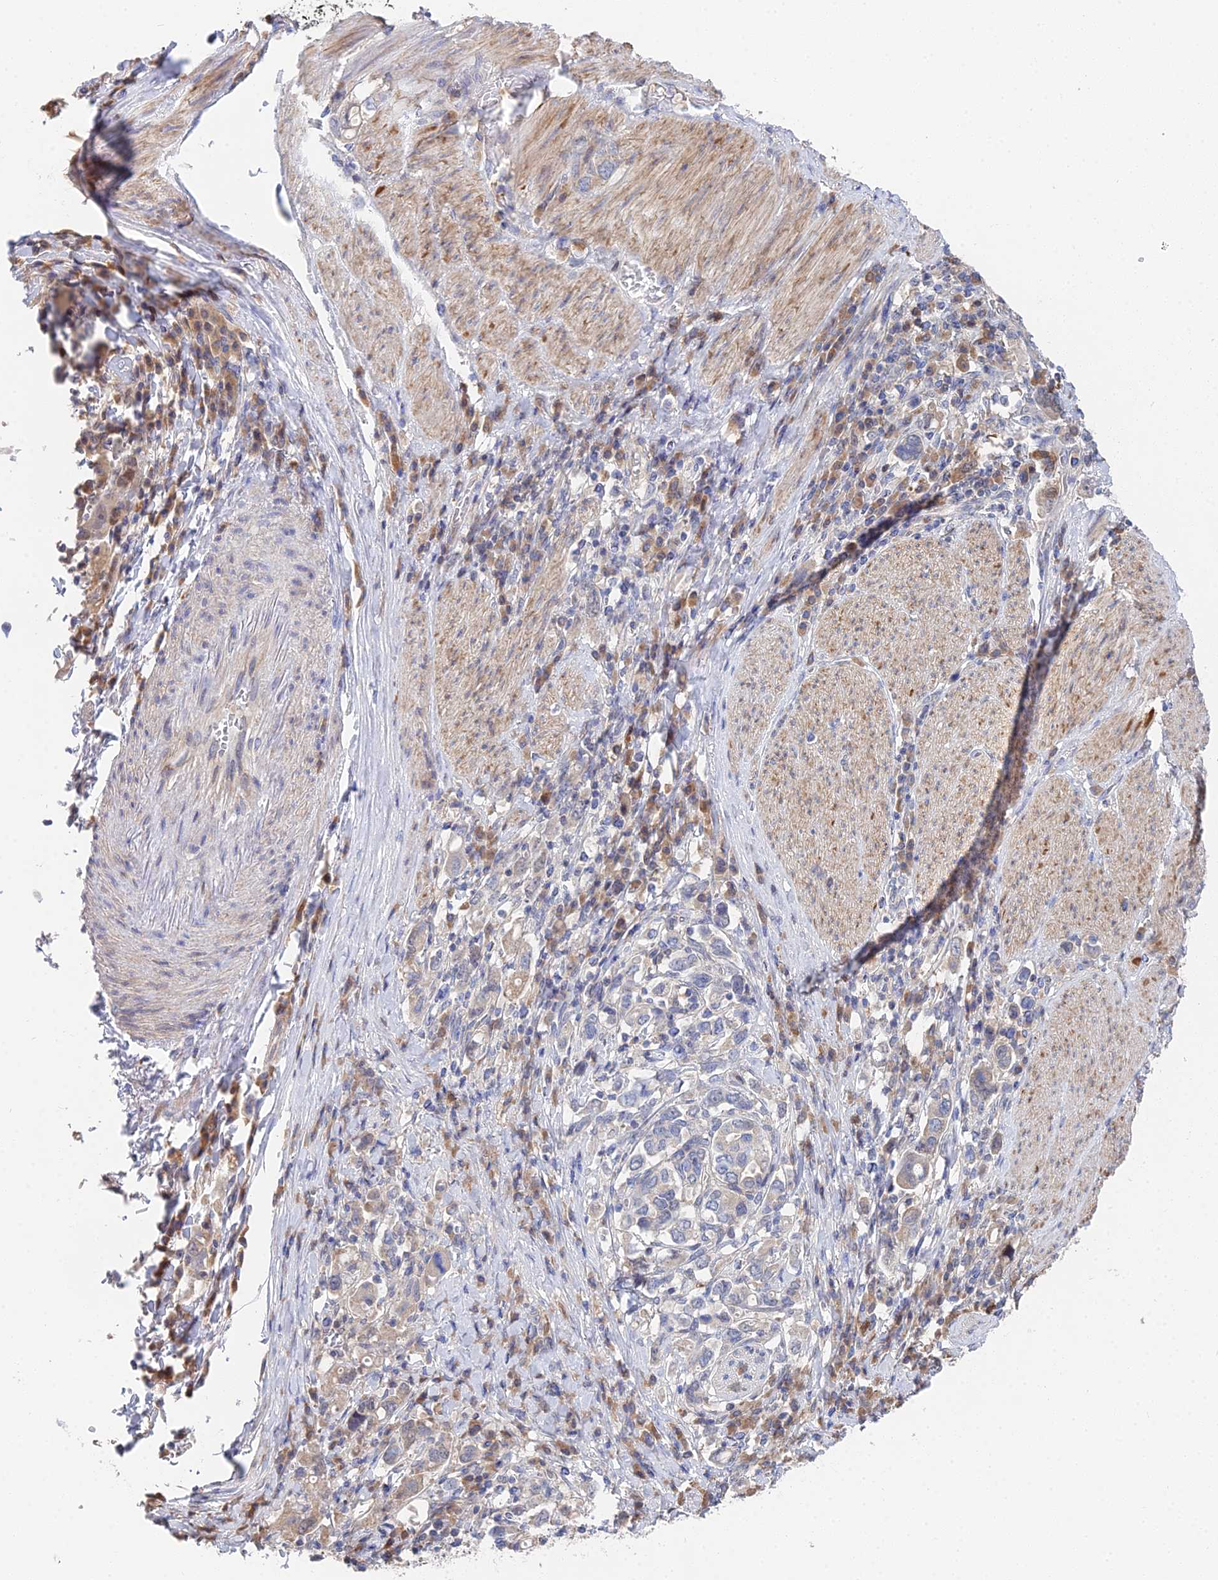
{"staining": {"intensity": "negative", "quantity": "none", "location": "none"}, "tissue": "stomach cancer", "cell_type": "Tumor cells", "image_type": "cancer", "snomed": [{"axis": "morphology", "description": "Adenocarcinoma, NOS"}, {"axis": "topography", "description": "Stomach, upper"}, {"axis": "topography", "description": "Stomach"}], "caption": "Adenocarcinoma (stomach) was stained to show a protein in brown. There is no significant expression in tumor cells. (Immunohistochemistry, brightfield microscopy, high magnification).", "gene": "DNAH14", "patient": {"sex": "male", "age": 62}}